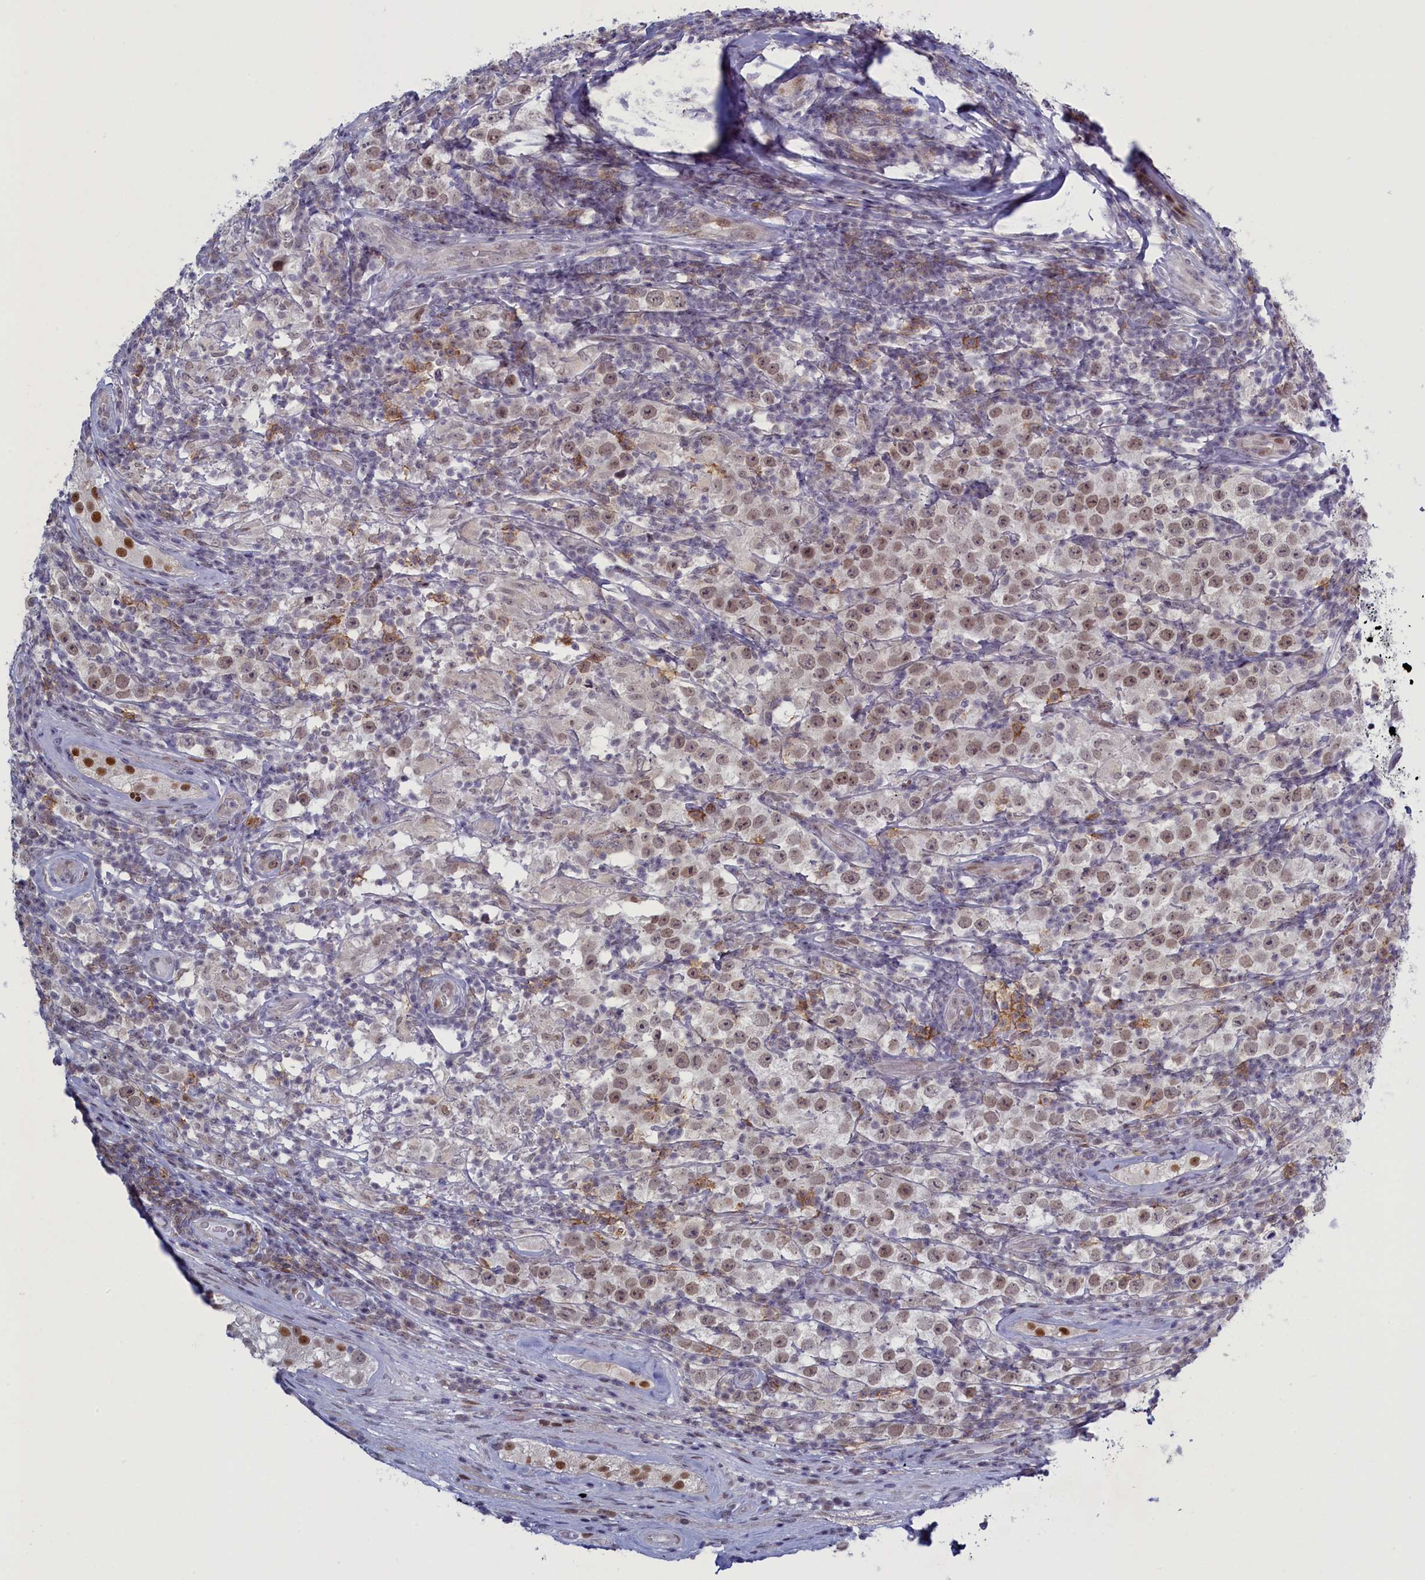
{"staining": {"intensity": "weak", "quantity": "25%-75%", "location": "nuclear"}, "tissue": "testis cancer", "cell_type": "Tumor cells", "image_type": "cancer", "snomed": [{"axis": "morphology", "description": "Normal tissue, NOS"}, {"axis": "morphology", "description": "Urothelial carcinoma, High grade"}, {"axis": "morphology", "description": "Seminoma, NOS"}, {"axis": "morphology", "description": "Carcinoma, Embryonal, NOS"}, {"axis": "topography", "description": "Urinary bladder"}, {"axis": "topography", "description": "Testis"}], "caption": "Protein expression by immunohistochemistry displays weak nuclear positivity in about 25%-75% of tumor cells in testis cancer. The protein of interest is shown in brown color, while the nuclei are stained blue.", "gene": "ATF7IP2", "patient": {"sex": "male", "age": 41}}